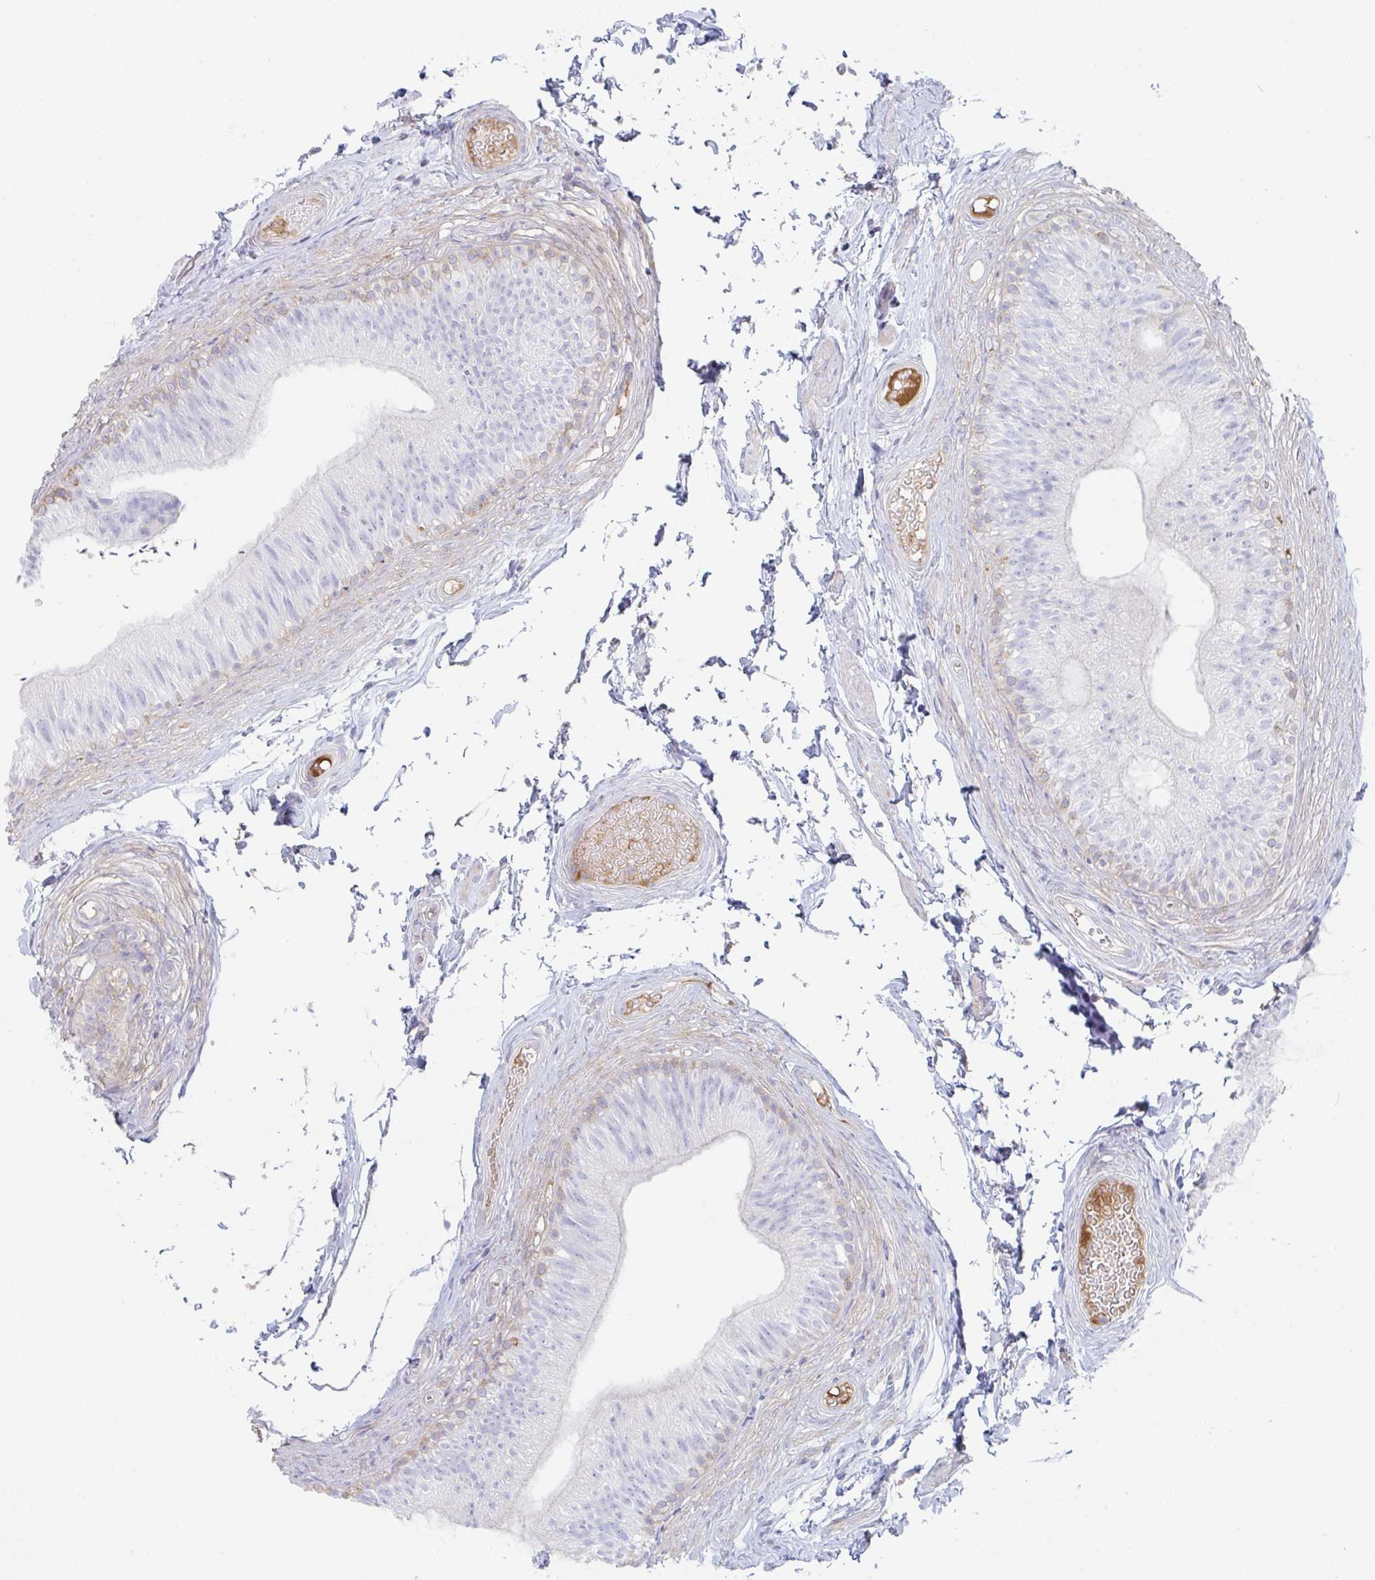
{"staining": {"intensity": "weak", "quantity": "<25%", "location": "cytoplasmic/membranous"}, "tissue": "epididymis", "cell_type": "Glandular cells", "image_type": "normal", "snomed": [{"axis": "morphology", "description": "Normal tissue, NOS"}, {"axis": "topography", "description": "Epididymis, spermatic cord, NOS"}, {"axis": "topography", "description": "Epididymis"}, {"axis": "topography", "description": "Peripheral nerve tissue"}], "caption": "DAB immunohistochemical staining of unremarkable epididymis displays no significant positivity in glandular cells. Brightfield microscopy of IHC stained with DAB (3,3'-diaminobenzidine) (brown) and hematoxylin (blue), captured at high magnification.", "gene": "AMPD2", "patient": {"sex": "male", "age": 29}}